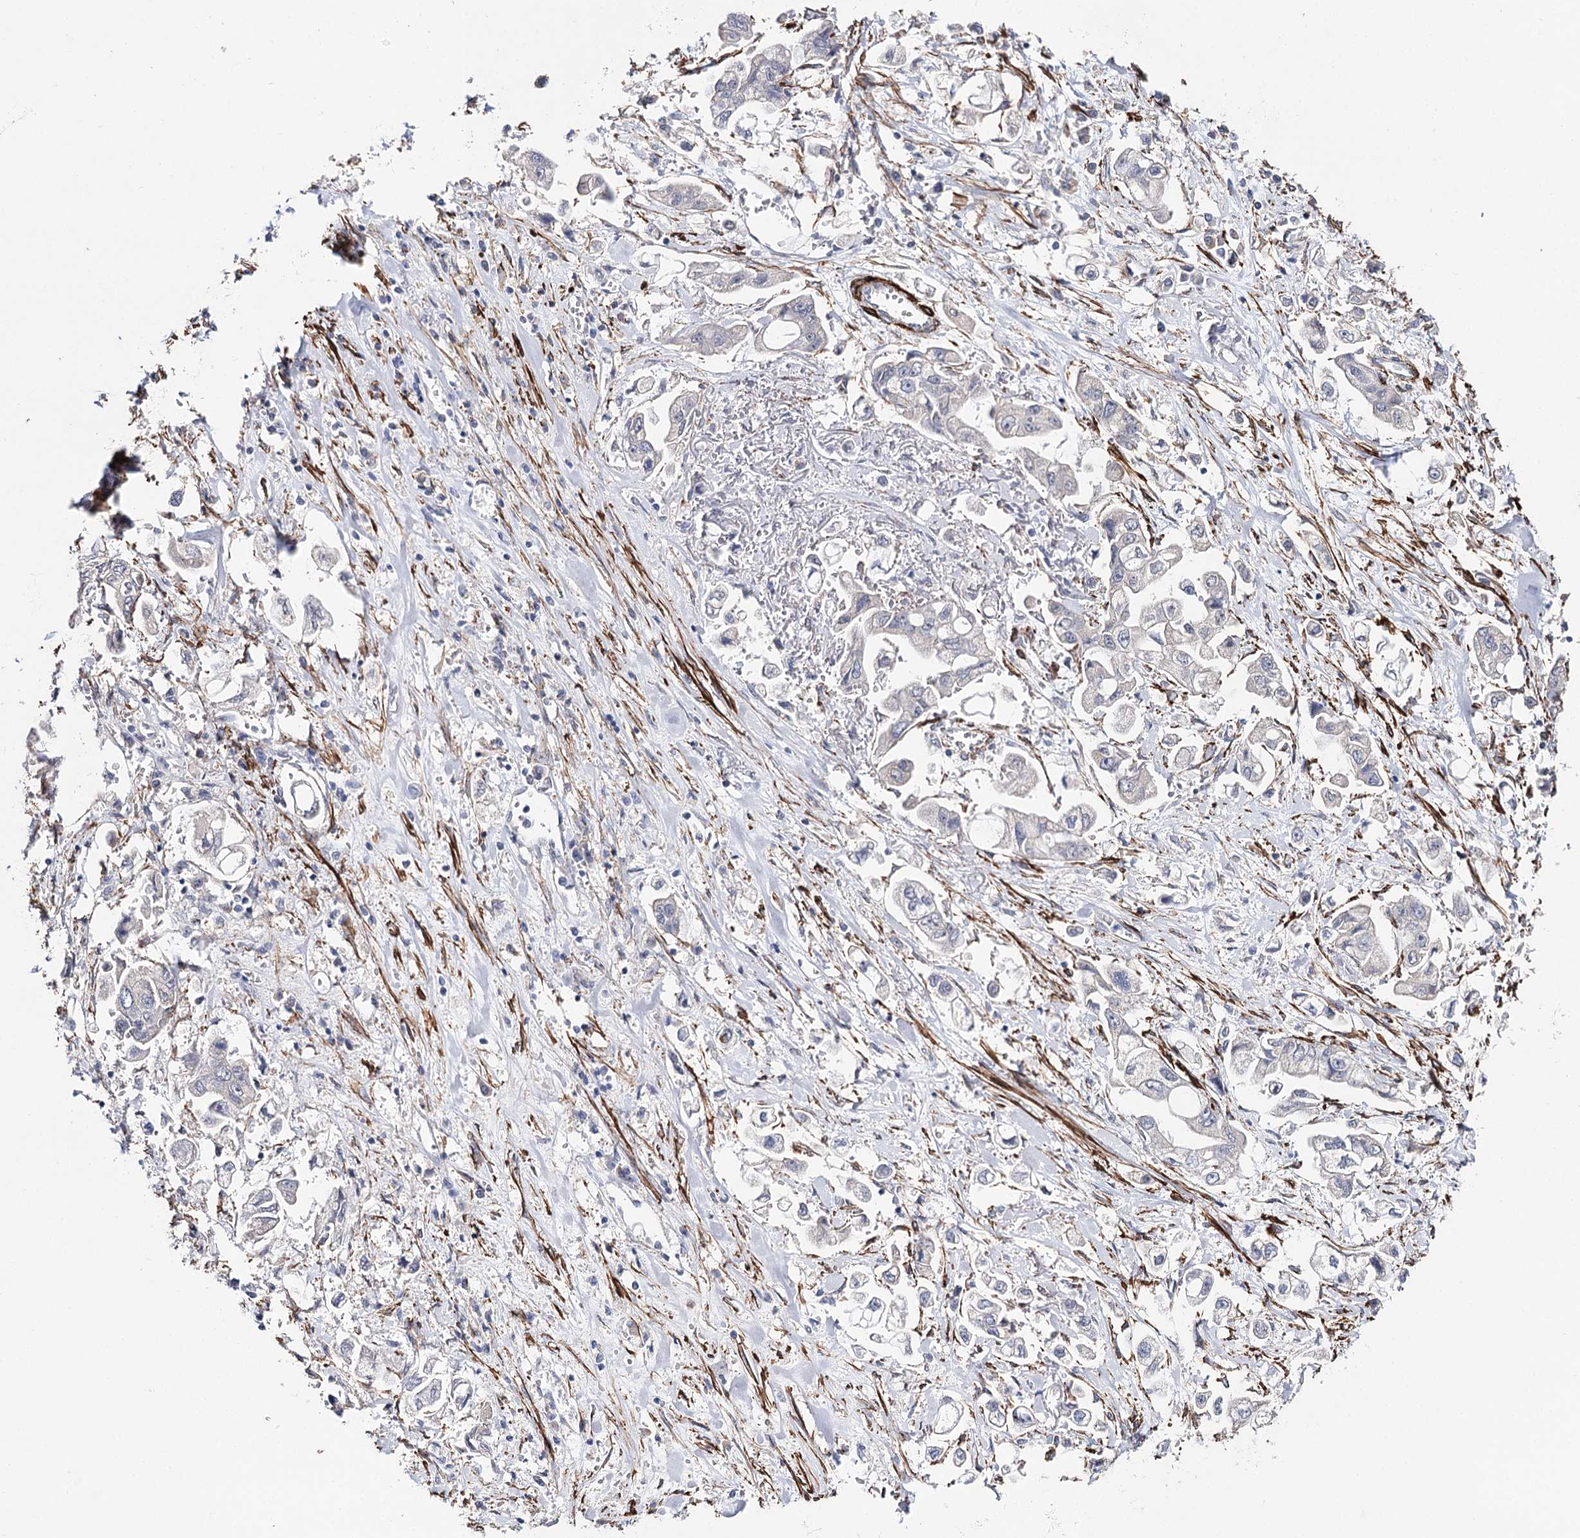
{"staining": {"intensity": "negative", "quantity": "none", "location": "none"}, "tissue": "stomach cancer", "cell_type": "Tumor cells", "image_type": "cancer", "snomed": [{"axis": "morphology", "description": "Adenocarcinoma, NOS"}, {"axis": "topography", "description": "Stomach"}], "caption": "Stomach adenocarcinoma was stained to show a protein in brown. There is no significant expression in tumor cells.", "gene": "CFAP46", "patient": {"sex": "male", "age": 62}}